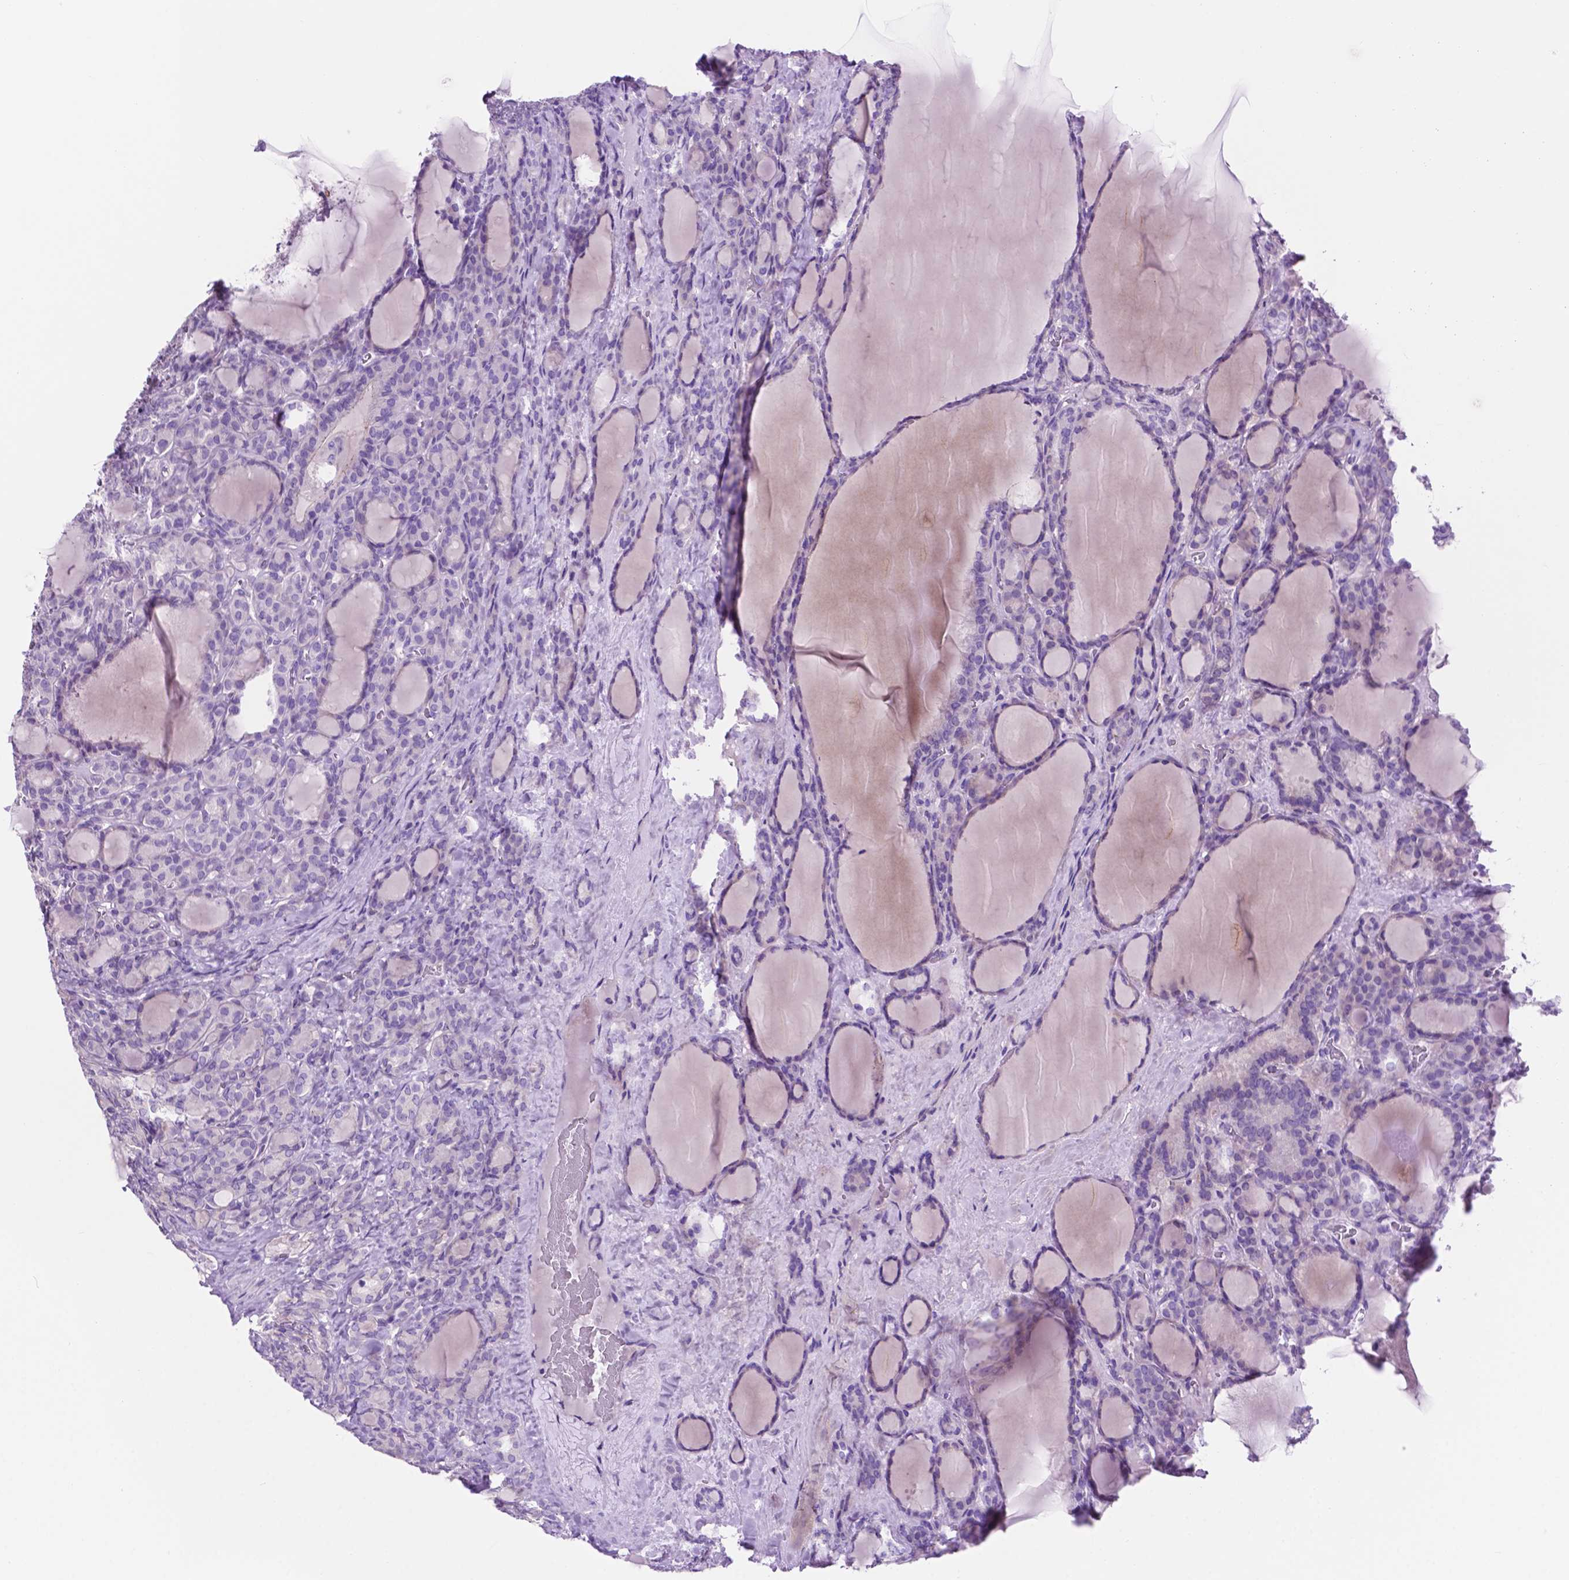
{"staining": {"intensity": "negative", "quantity": "none", "location": "none"}, "tissue": "thyroid cancer", "cell_type": "Tumor cells", "image_type": "cancer", "snomed": [{"axis": "morphology", "description": "Normal tissue, NOS"}, {"axis": "morphology", "description": "Follicular adenoma carcinoma, NOS"}, {"axis": "topography", "description": "Thyroid gland"}], "caption": "Histopathology image shows no significant protein positivity in tumor cells of thyroid cancer (follicular adenoma carcinoma).", "gene": "IGFN1", "patient": {"sex": "female", "age": 31}}